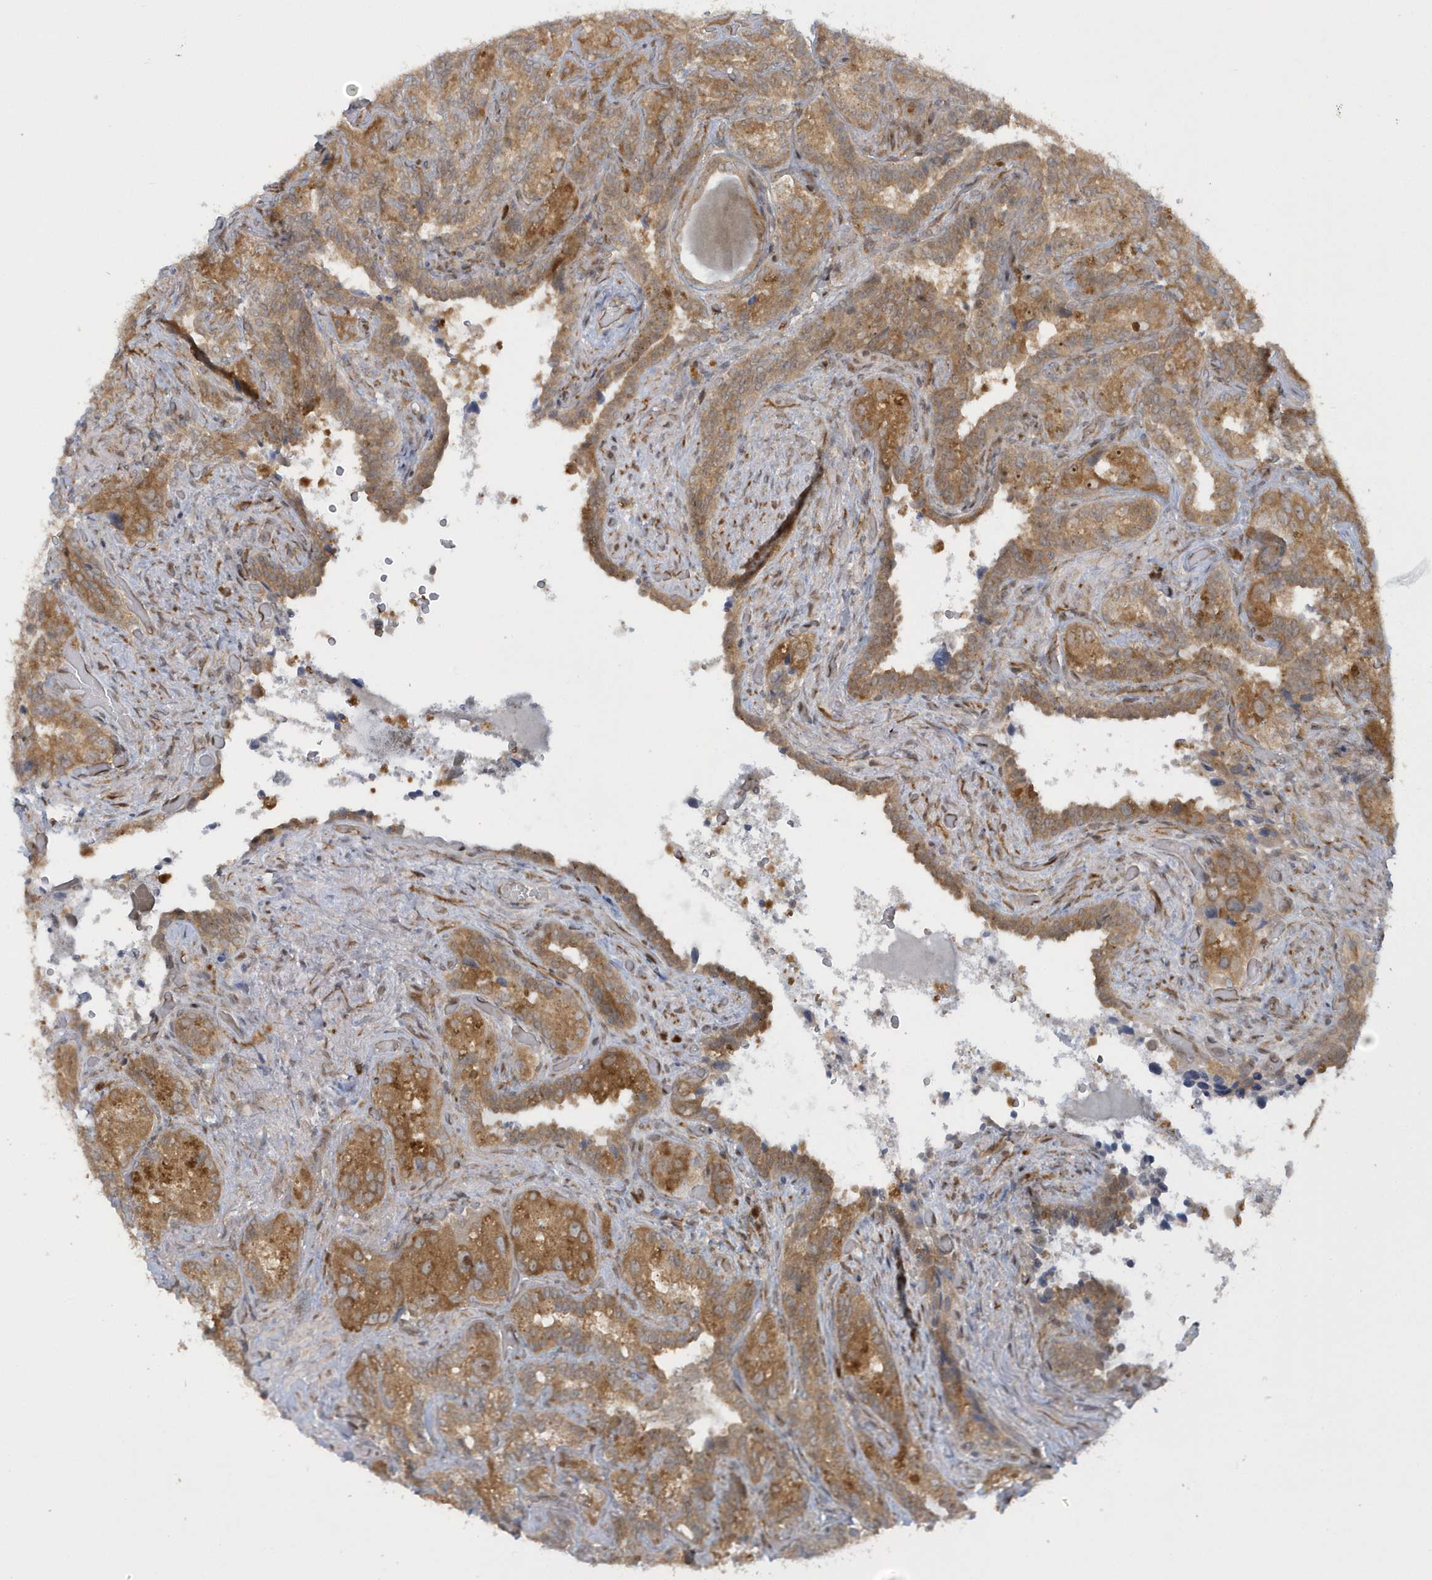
{"staining": {"intensity": "moderate", "quantity": ">75%", "location": "cytoplasmic/membranous"}, "tissue": "seminal vesicle", "cell_type": "Glandular cells", "image_type": "normal", "snomed": [{"axis": "morphology", "description": "Normal tissue, NOS"}, {"axis": "topography", "description": "Seminal veicle"}, {"axis": "topography", "description": "Peripheral nerve tissue"}], "caption": "Immunohistochemical staining of unremarkable seminal vesicle displays moderate cytoplasmic/membranous protein expression in approximately >75% of glandular cells.", "gene": "ATG4A", "patient": {"sex": "male", "age": 67}}